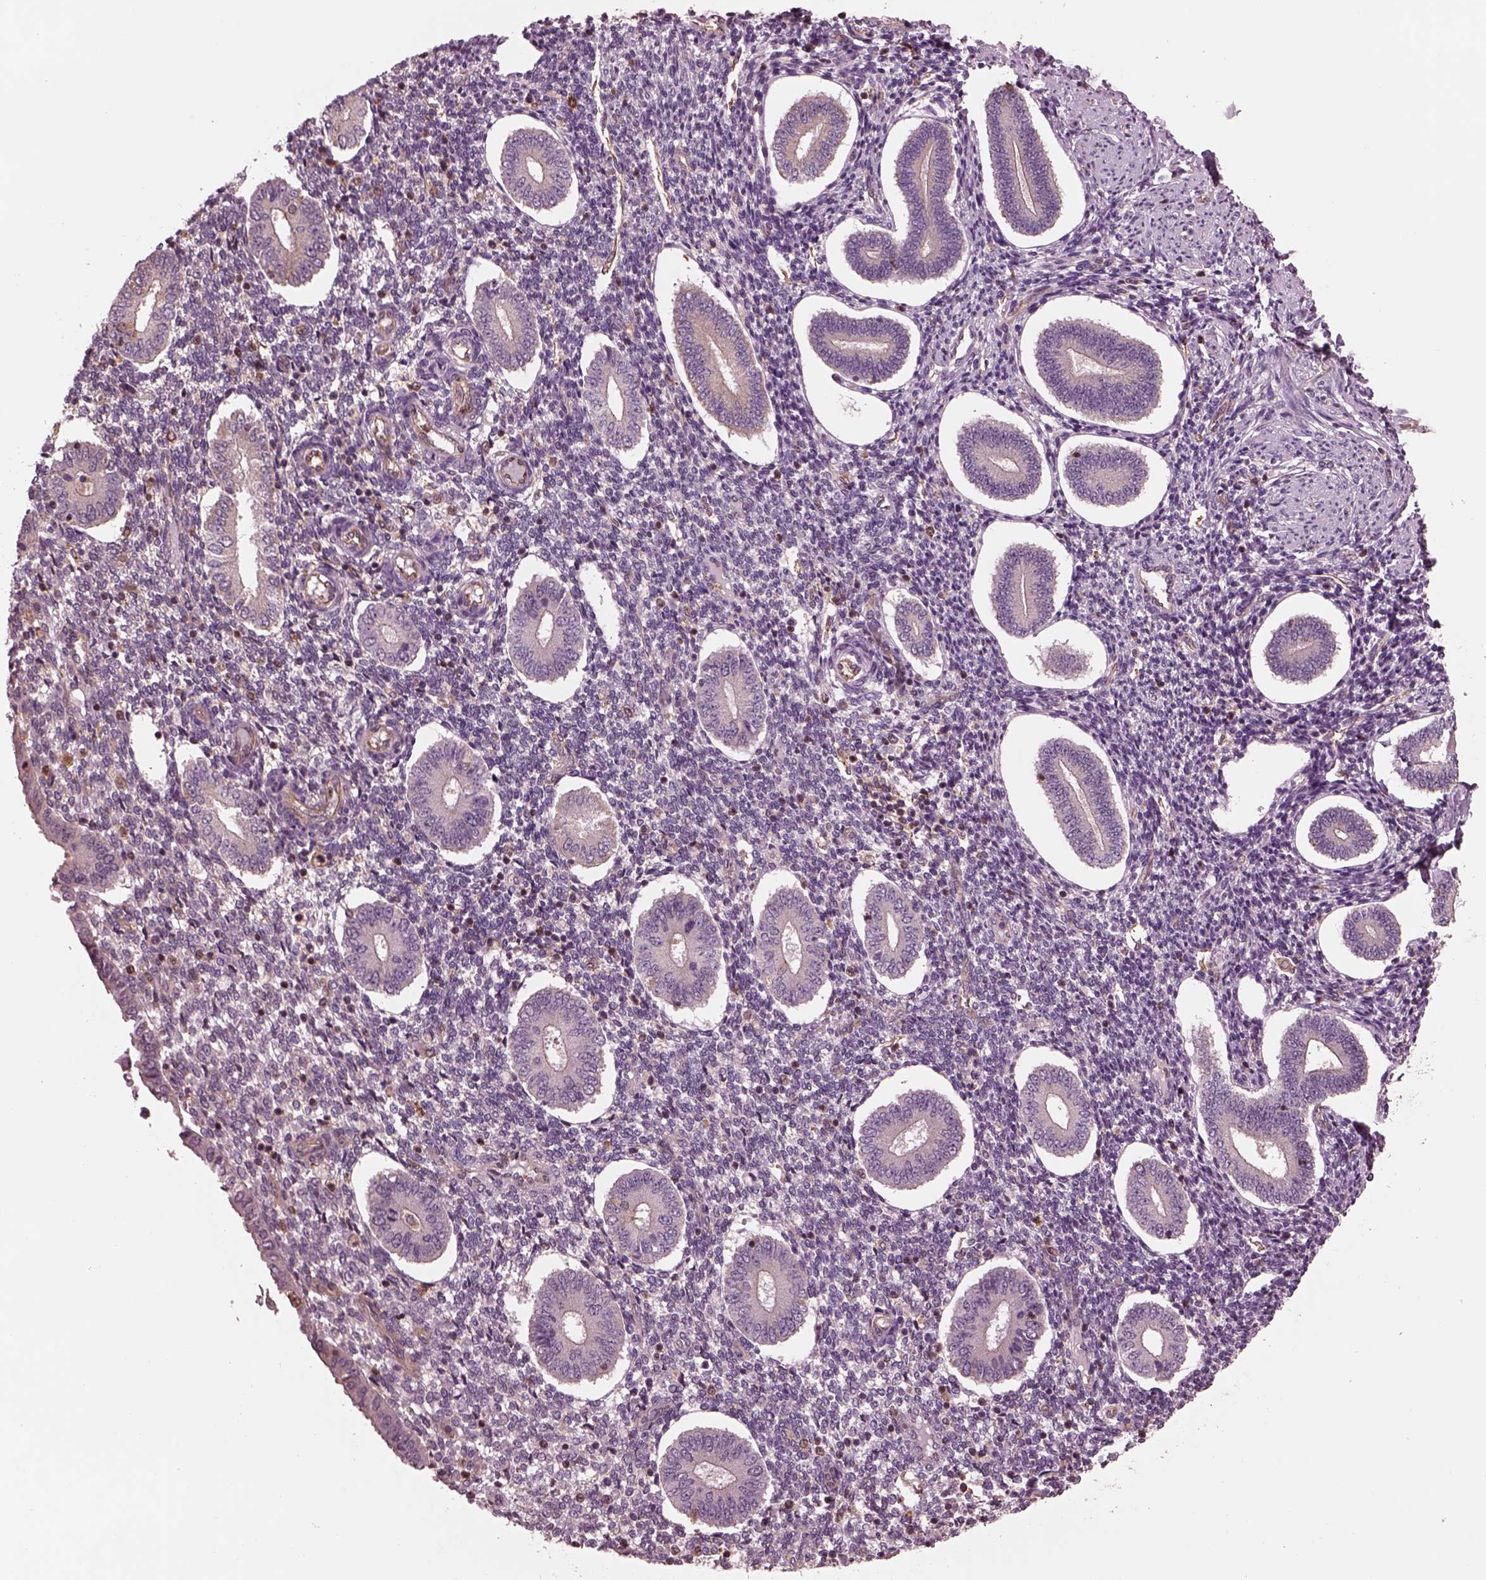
{"staining": {"intensity": "negative", "quantity": "none", "location": "none"}, "tissue": "endometrium", "cell_type": "Cells in endometrial stroma", "image_type": "normal", "snomed": [{"axis": "morphology", "description": "Normal tissue, NOS"}, {"axis": "topography", "description": "Endometrium"}], "caption": "The immunohistochemistry photomicrograph has no significant positivity in cells in endometrial stroma of endometrium.", "gene": "STK33", "patient": {"sex": "female", "age": 40}}